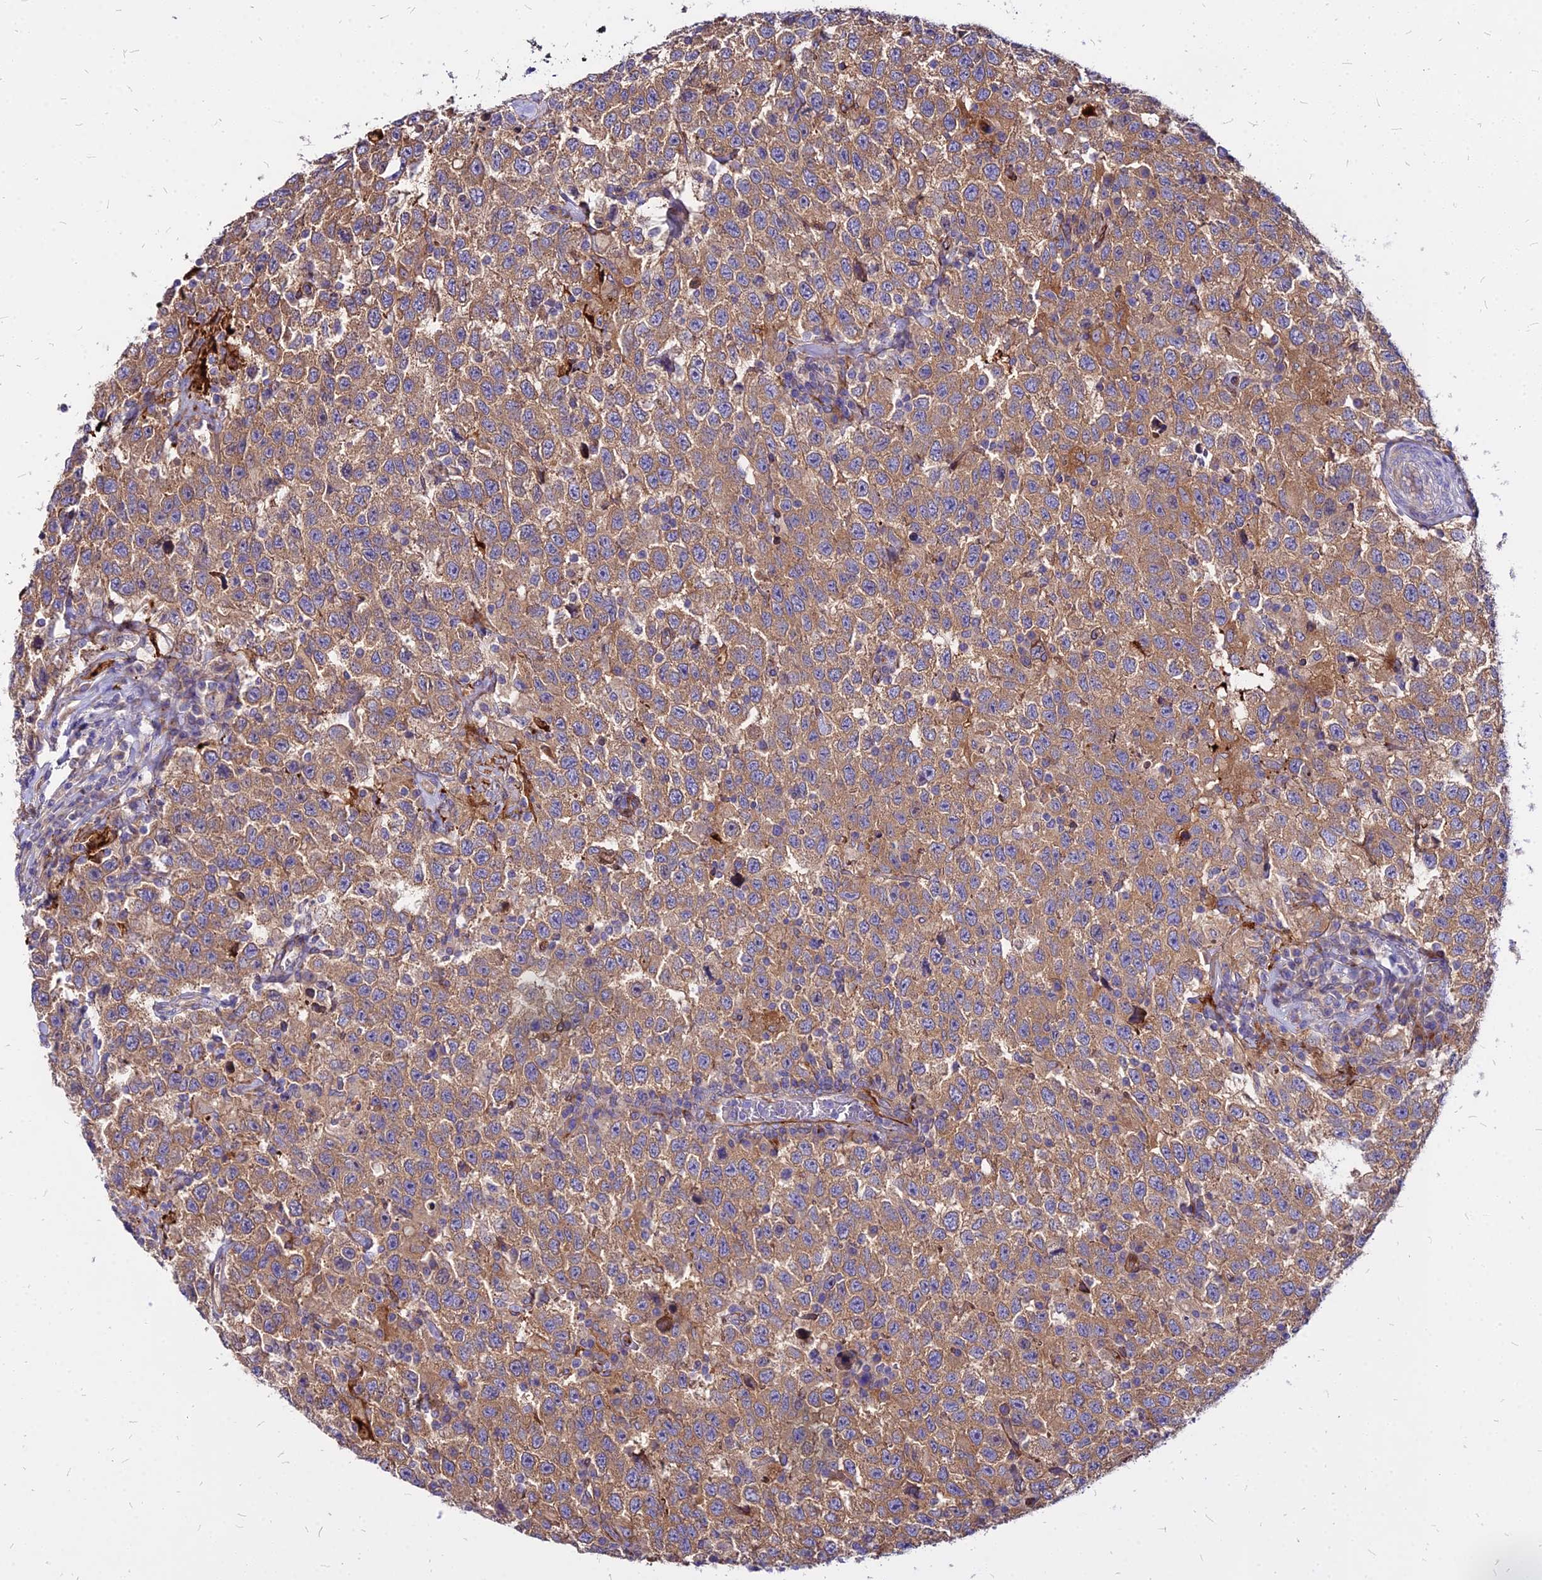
{"staining": {"intensity": "moderate", "quantity": ">75%", "location": "cytoplasmic/membranous"}, "tissue": "testis cancer", "cell_type": "Tumor cells", "image_type": "cancer", "snomed": [{"axis": "morphology", "description": "Seminoma, NOS"}, {"axis": "topography", "description": "Testis"}], "caption": "Approximately >75% of tumor cells in testis cancer show moderate cytoplasmic/membranous protein positivity as visualized by brown immunohistochemical staining.", "gene": "COMMD10", "patient": {"sex": "male", "age": 41}}